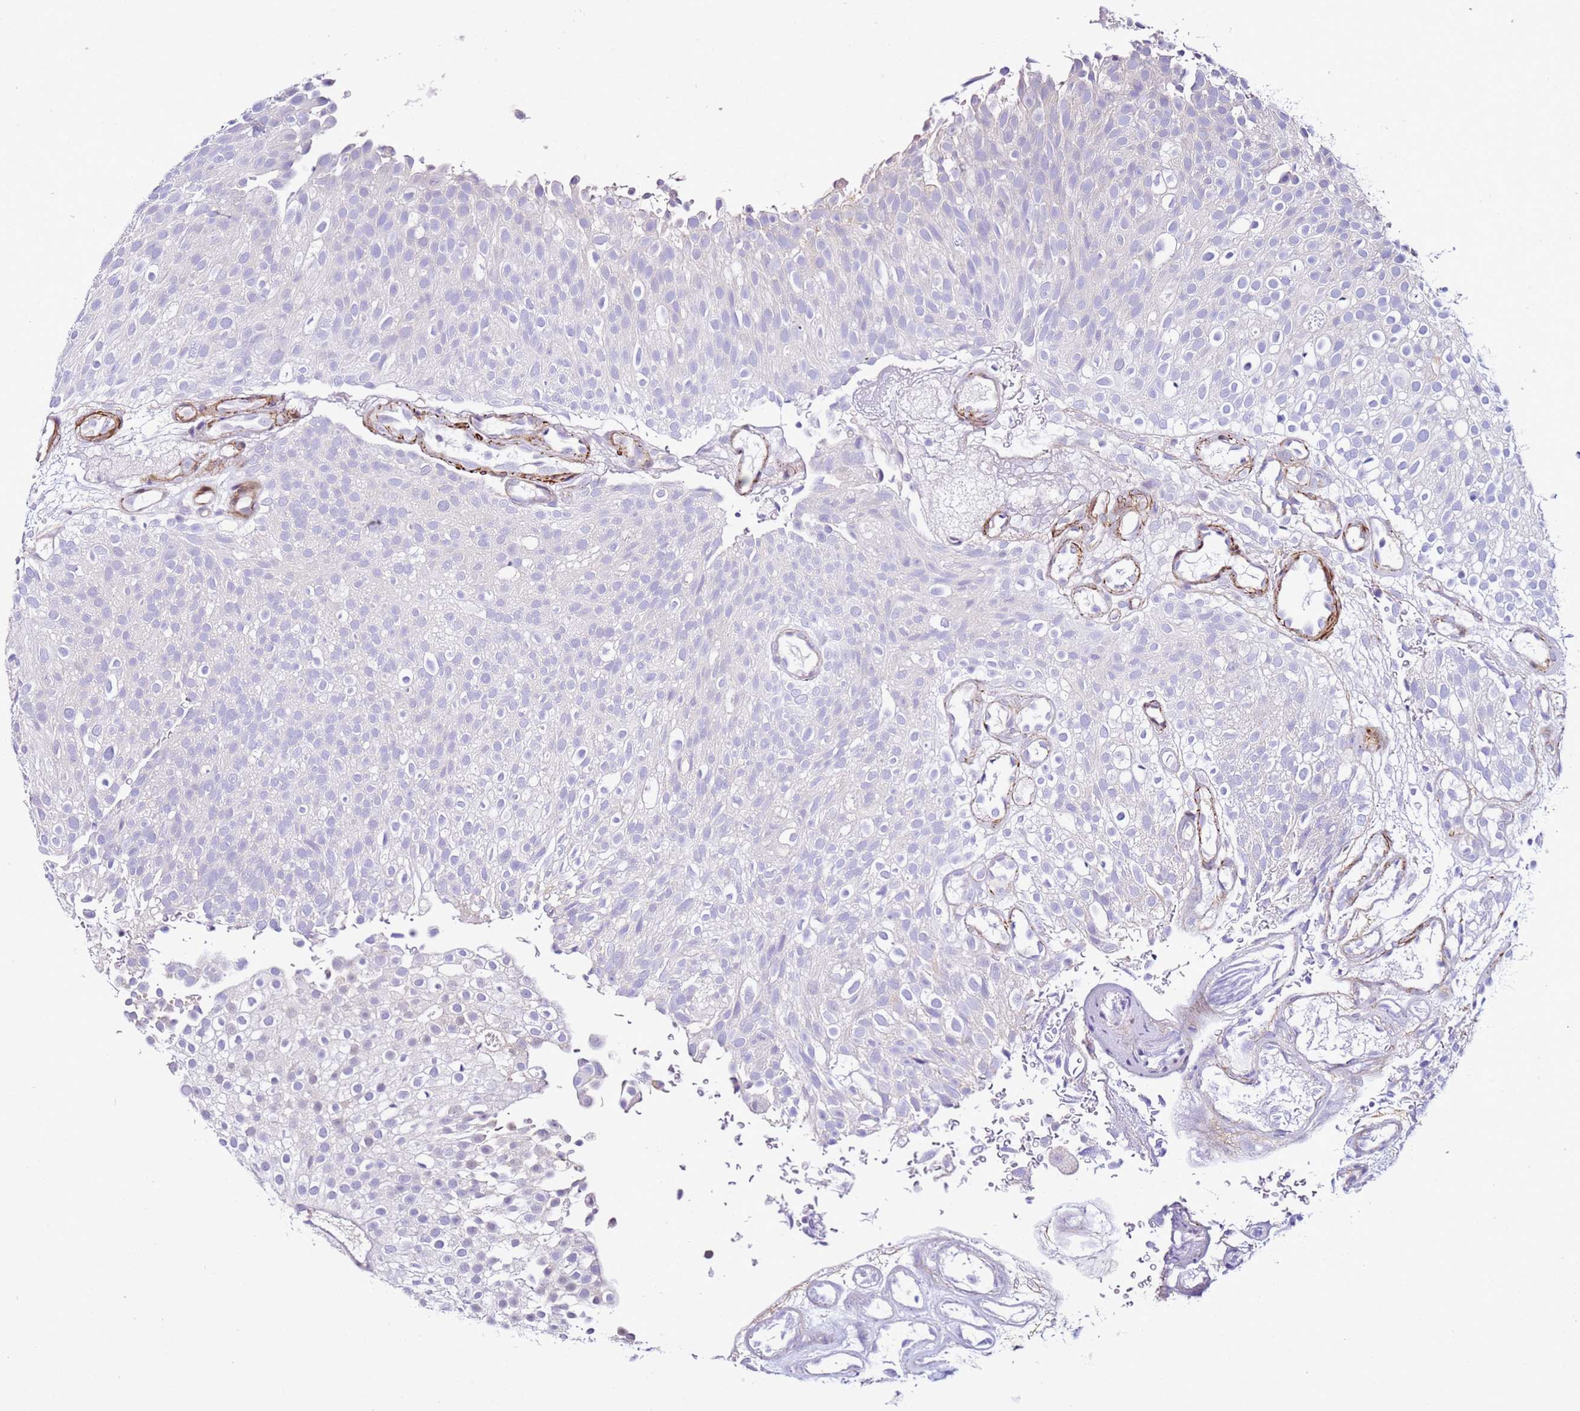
{"staining": {"intensity": "negative", "quantity": "none", "location": "none"}, "tissue": "urothelial cancer", "cell_type": "Tumor cells", "image_type": "cancer", "snomed": [{"axis": "morphology", "description": "Urothelial carcinoma, Low grade"}, {"axis": "topography", "description": "Urinary bladder"}], "caption": "Histopathology image shows no significant protein staining in tumor cells of low-grade urothelial carcinoma.", "gene": "HGD", "patient": {"sex": "male", "age": 78}}